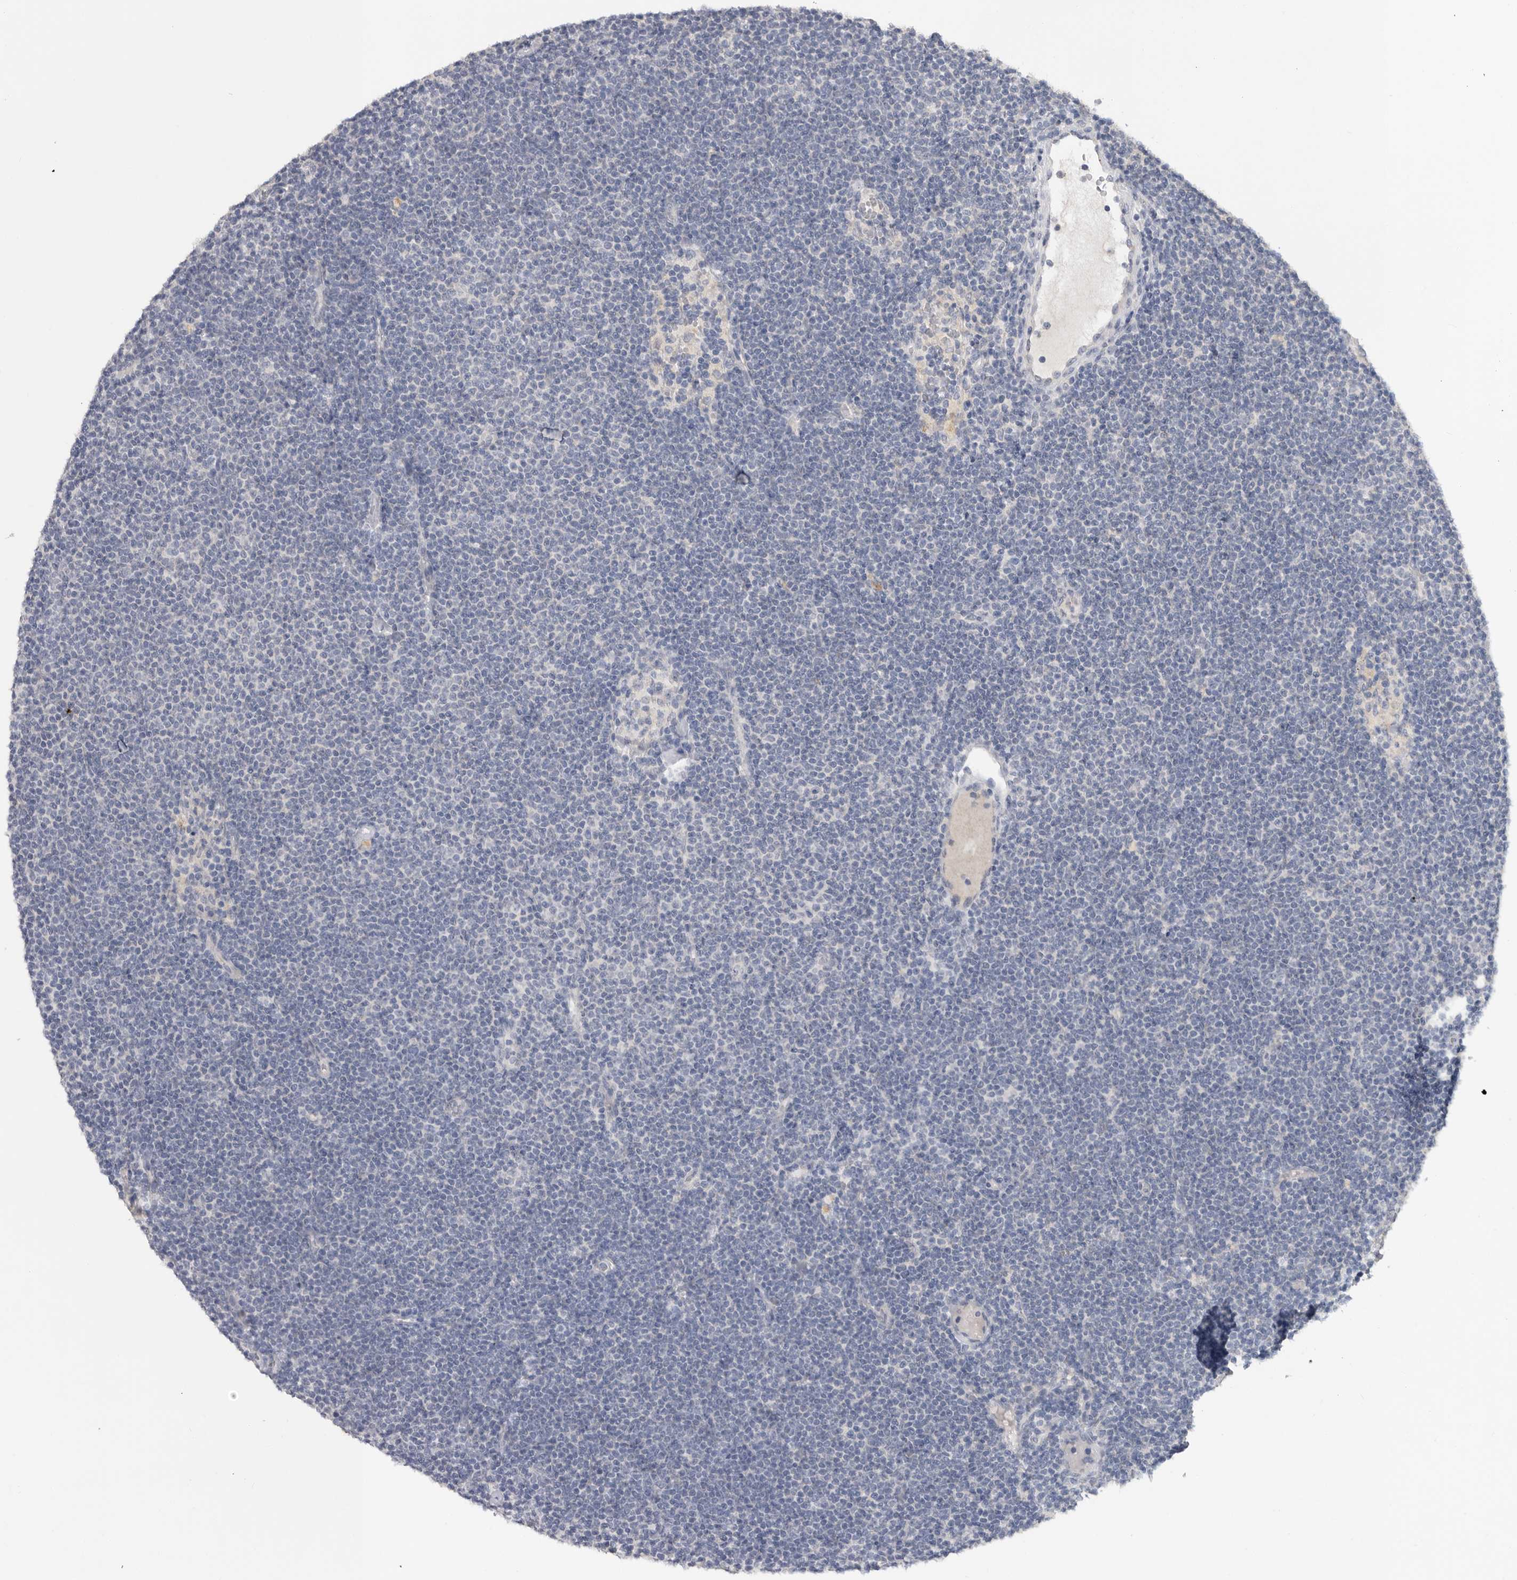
{"staining": {"intensity": "negative", "quantity": "none", "location": "none"}, "tissue": "lymphoma", "cell_type": "Tumor cells", "image_type": "cancer", "snomed": [{"axis": "morphology", "description": "Malignant lymphoma, non-Hodgkin's type, Low grade"}, {"axis": "topography", "description": "Lymph node"}], "caption": "DAB (3,3'-diaminobenzidine) immunohistochemical staining of human low-grade malignant lymphoma, non-Hodgkin's type demonstrates no significant staining in tumor cells. The staining was performed using DAB to visualize the protein expression in brown, while the nuclei were stained in blue with hematoxylin (Magnification: 20x).", "gene": "REG4", "patient": {"sex": "female", "age": 53}}